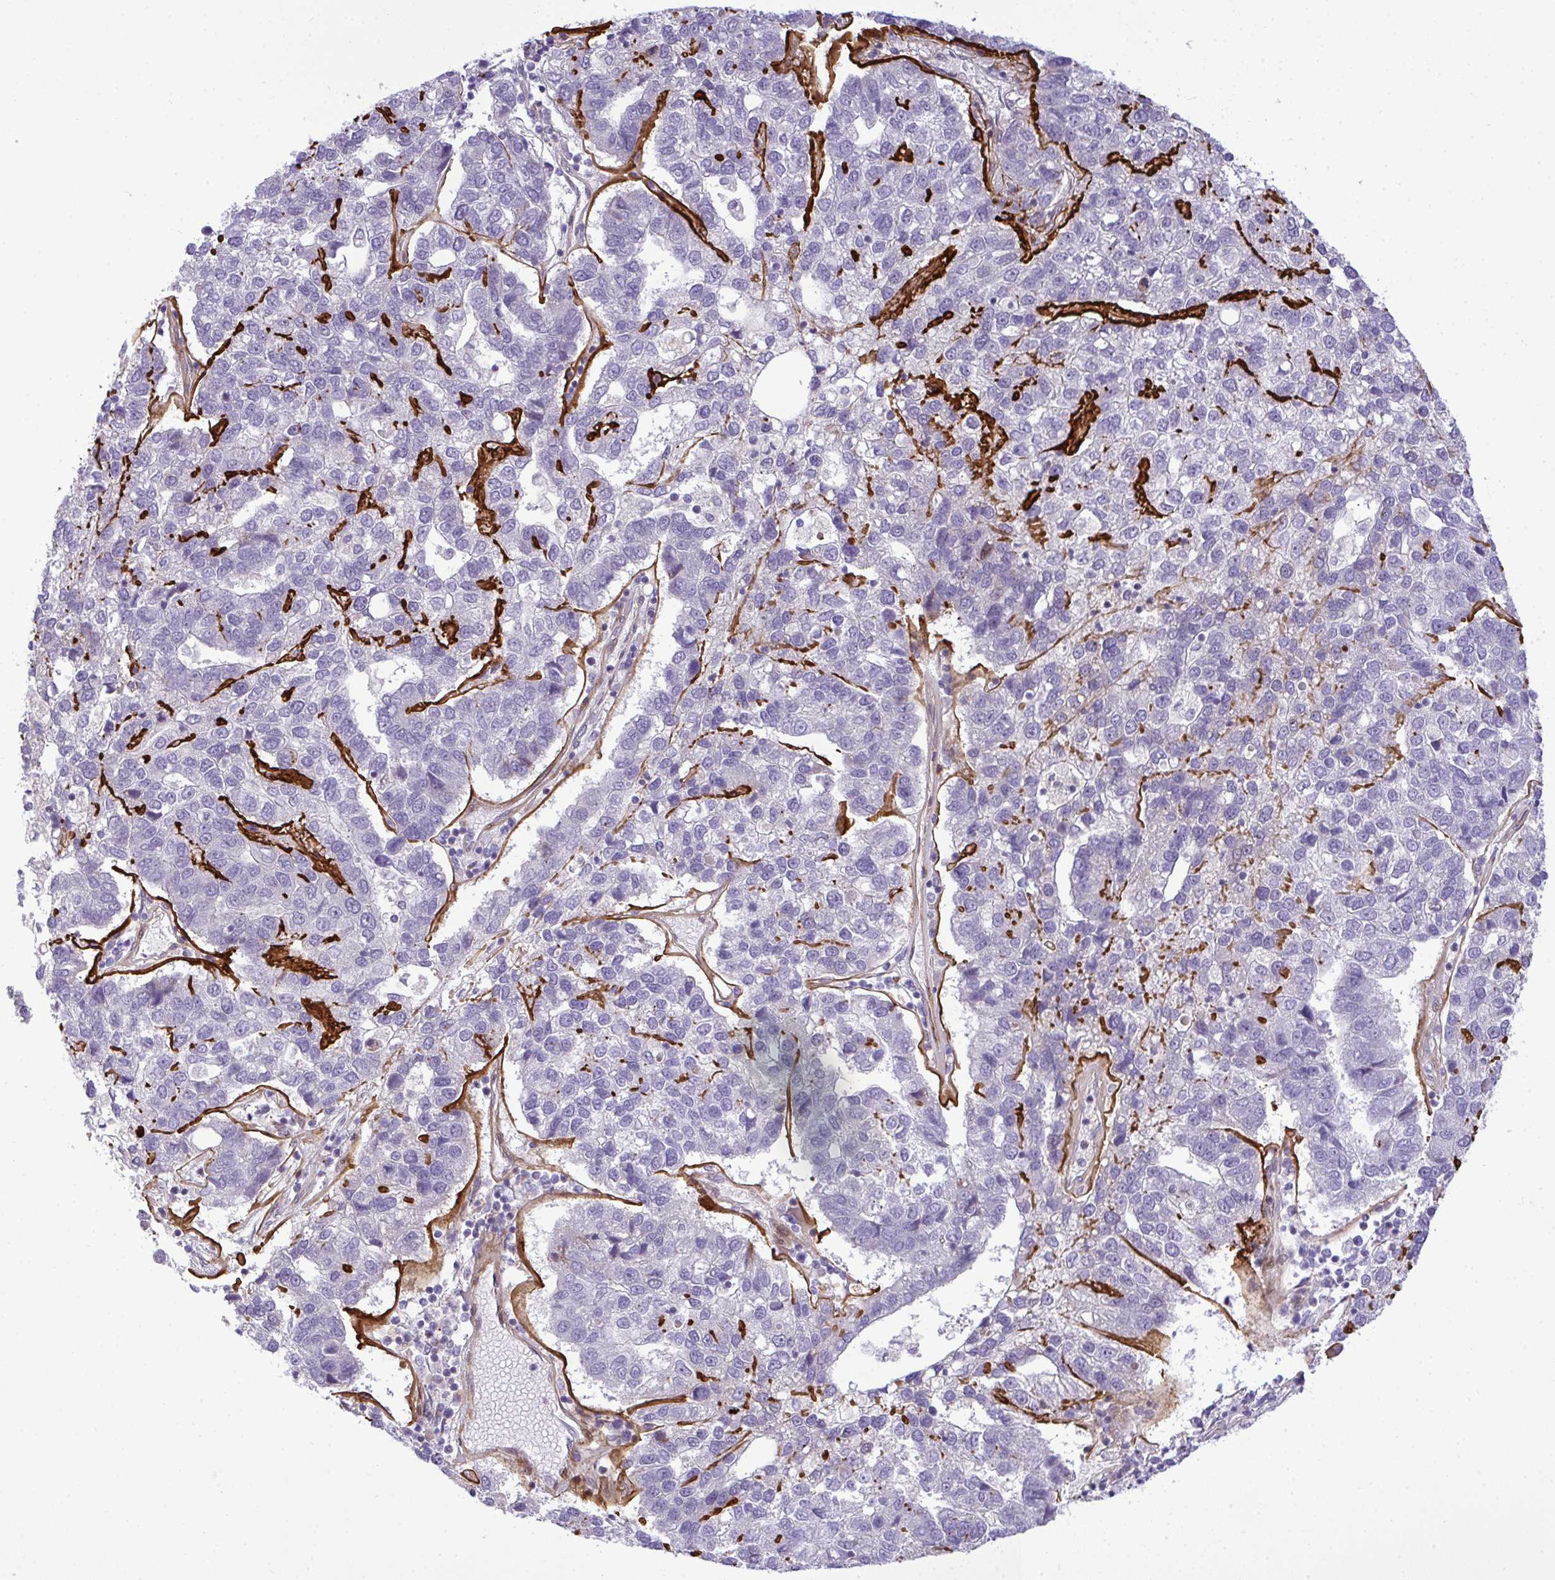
{"staining": {"intensity": "negative", "quantity": "none", "location": "none"}, "tissue": "pancreatic cancer", "cell_type": "Tumor cells", "image_type": "cancer", "snomed": [{"axis": "morphology", "description": "Adenocarcinoma, NOS"}, {"axis": "topography", "description": "Pancreas"}], "caption": "Immunohistochemical staining of adenocarcinoma (pancreatic) displays no significant staining in tumor cells. (DAB (3,3'-diaminobenzidine) immunohistochemistry (IHC) visualized using brightfield microscopy, high magnification).", "gene": "CASTOR2", "patient": {"sex": "female", "age": 61}}